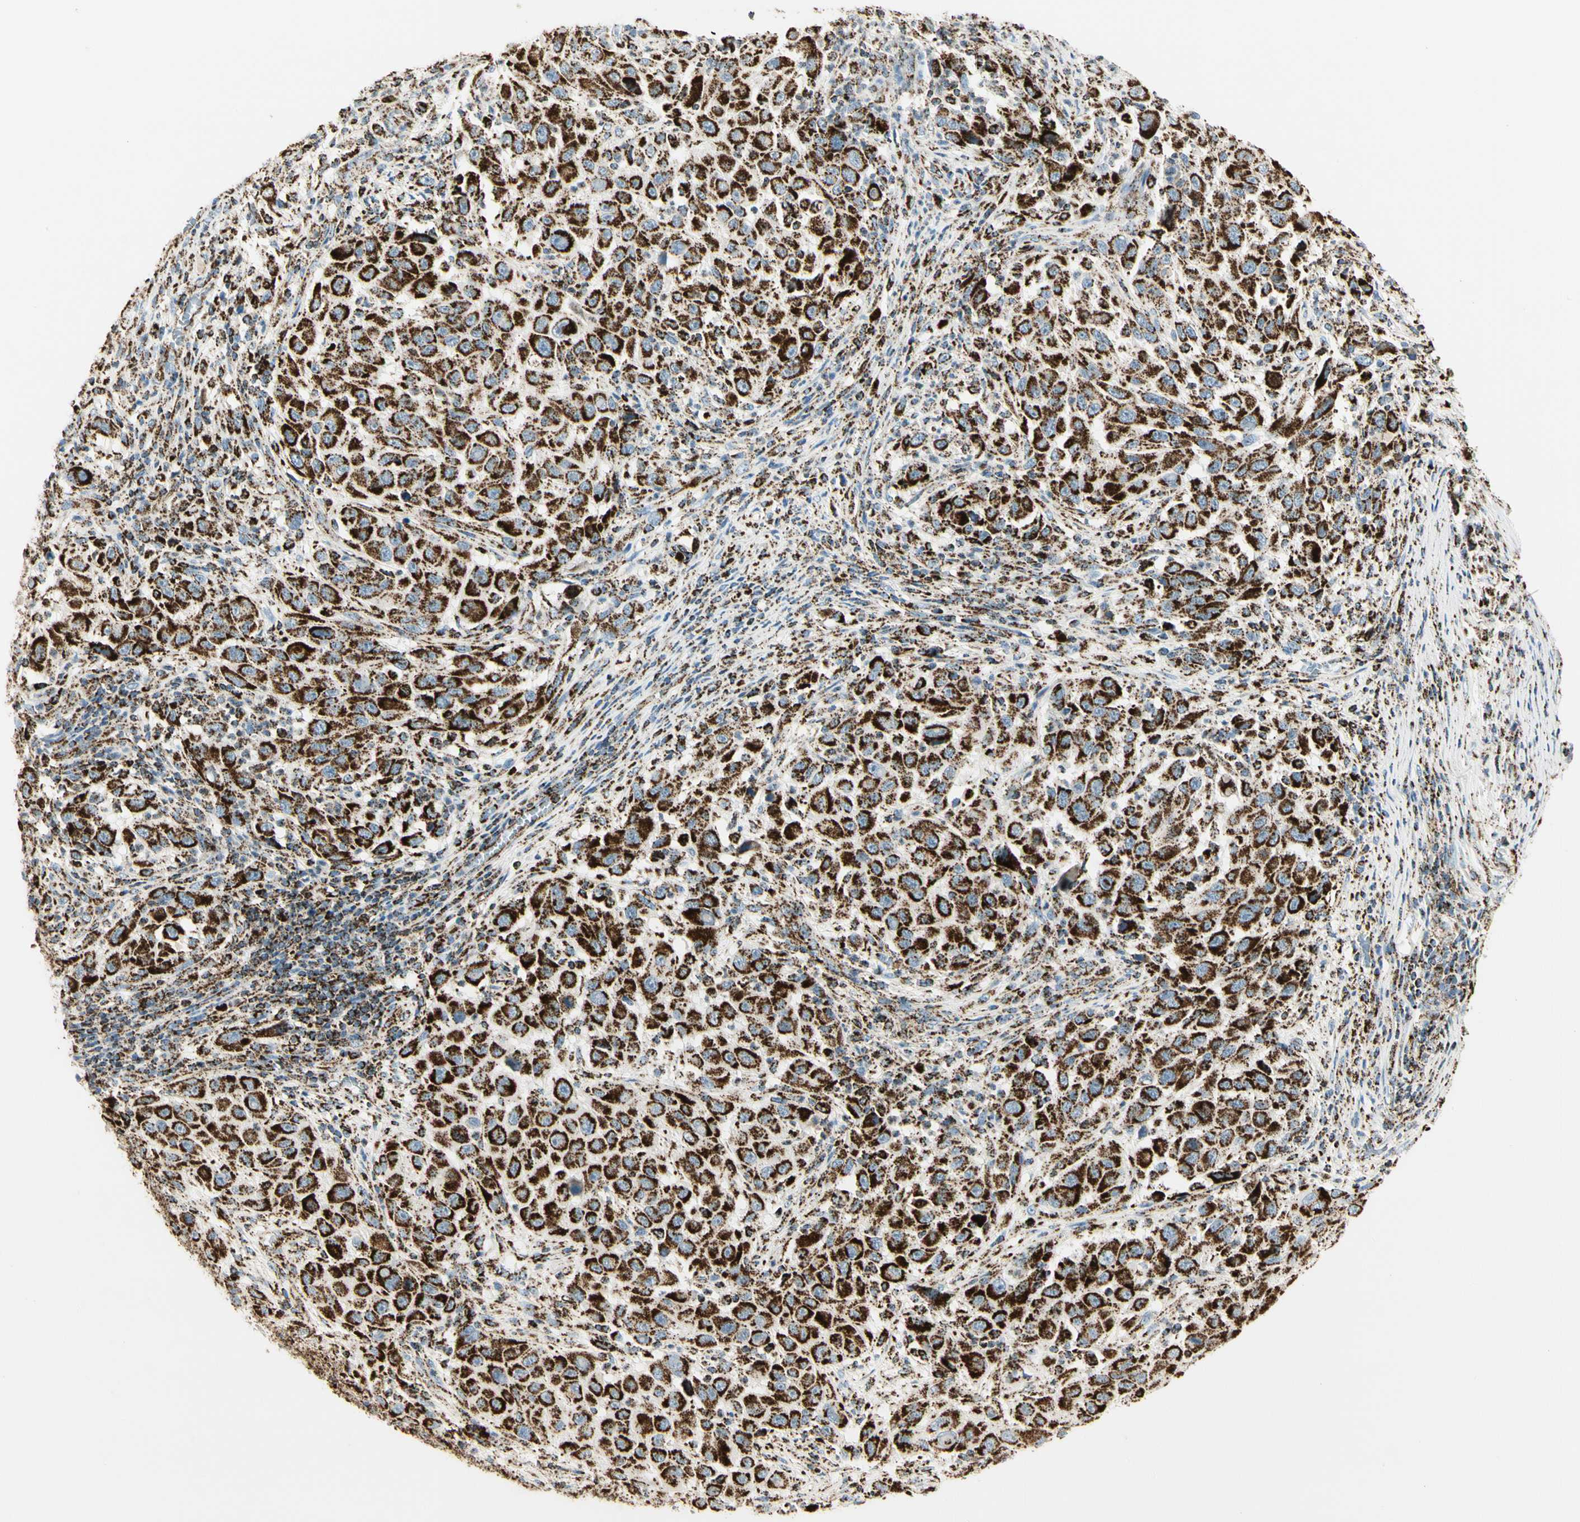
{"staining": {"intensity": "strong", "quantity": ">75%", "location": "cytoplasmic/membranous"}, "tissue": "melanoma", "cell_type": "Tumor cells", "image_type": "cancer", "snomed": [{"axis": "morphology", "description": "Malignant melanoma, Metastatic site"}, {"axis": "topography", "description": "Lymph node"}], "caption": "A photomicrograph showing strong cytoplasmic/membranous positivity in approximately >75% of tumor cells in melanoma, as visualized by brown immunohistochemical staining.", "gene": "ME2", "patient": {"sex": "male", "age": 61}}